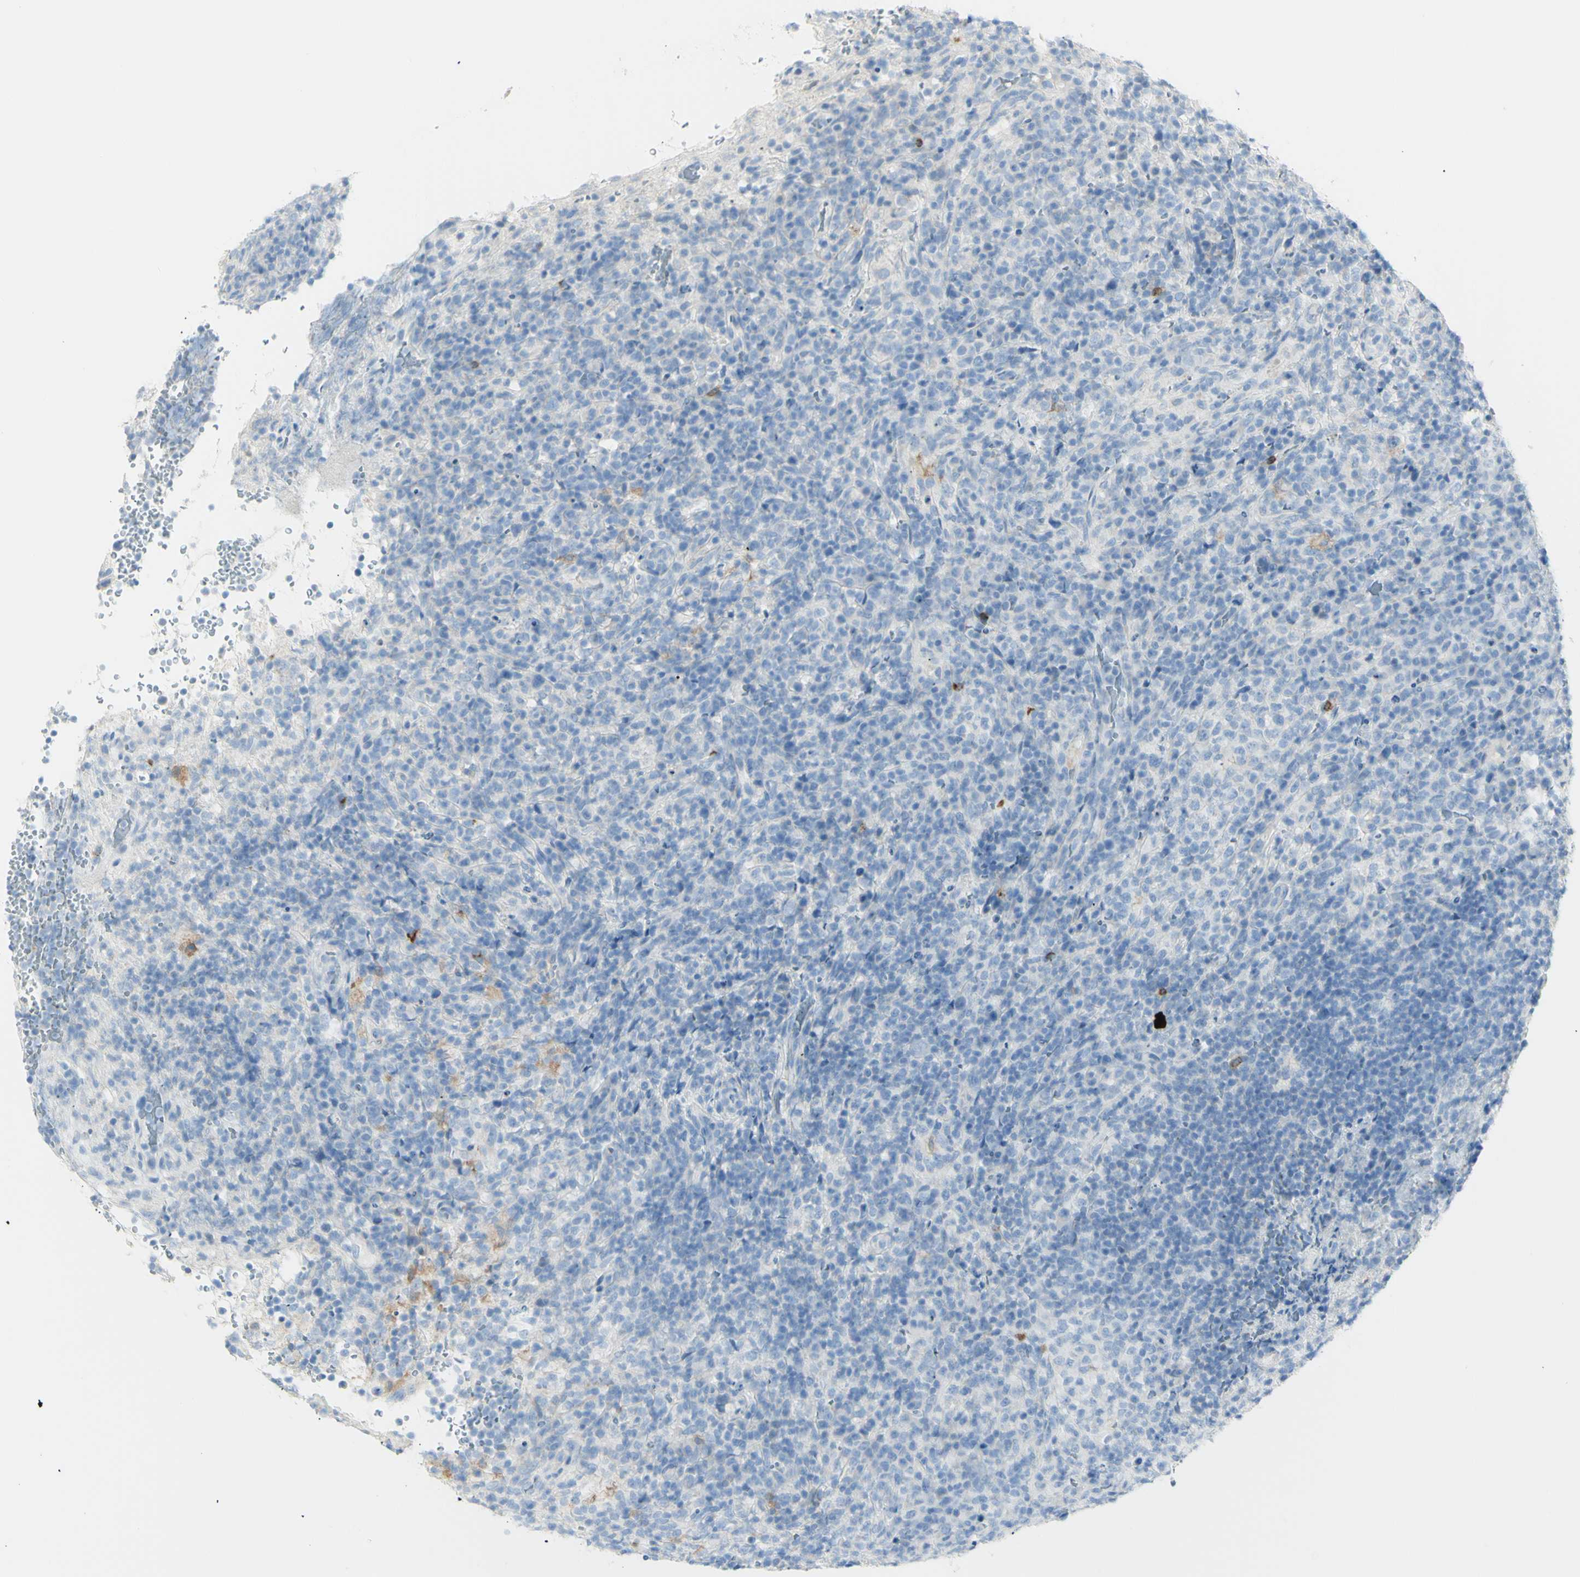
{"staining": {"intensity": "negative", "quantity": "none", "location": "none"}, "tissue": "lymphoma", "cell_type": "Tumor cells", "image_type": "cancer", "snomed": [{"axis": "morphology", "description": "Malignant lymphoma, non-Hodgkin's type, High grade"}, {"axis": "topography", "description": "Lymph node"}], "caption": "Protein analysis of high-grade malignant lymphoma, non-Hodgkin's type displays no significant expression in tumor cells.", "gene": "LETM1", "patient": {"sex": "female", "age": 76}}